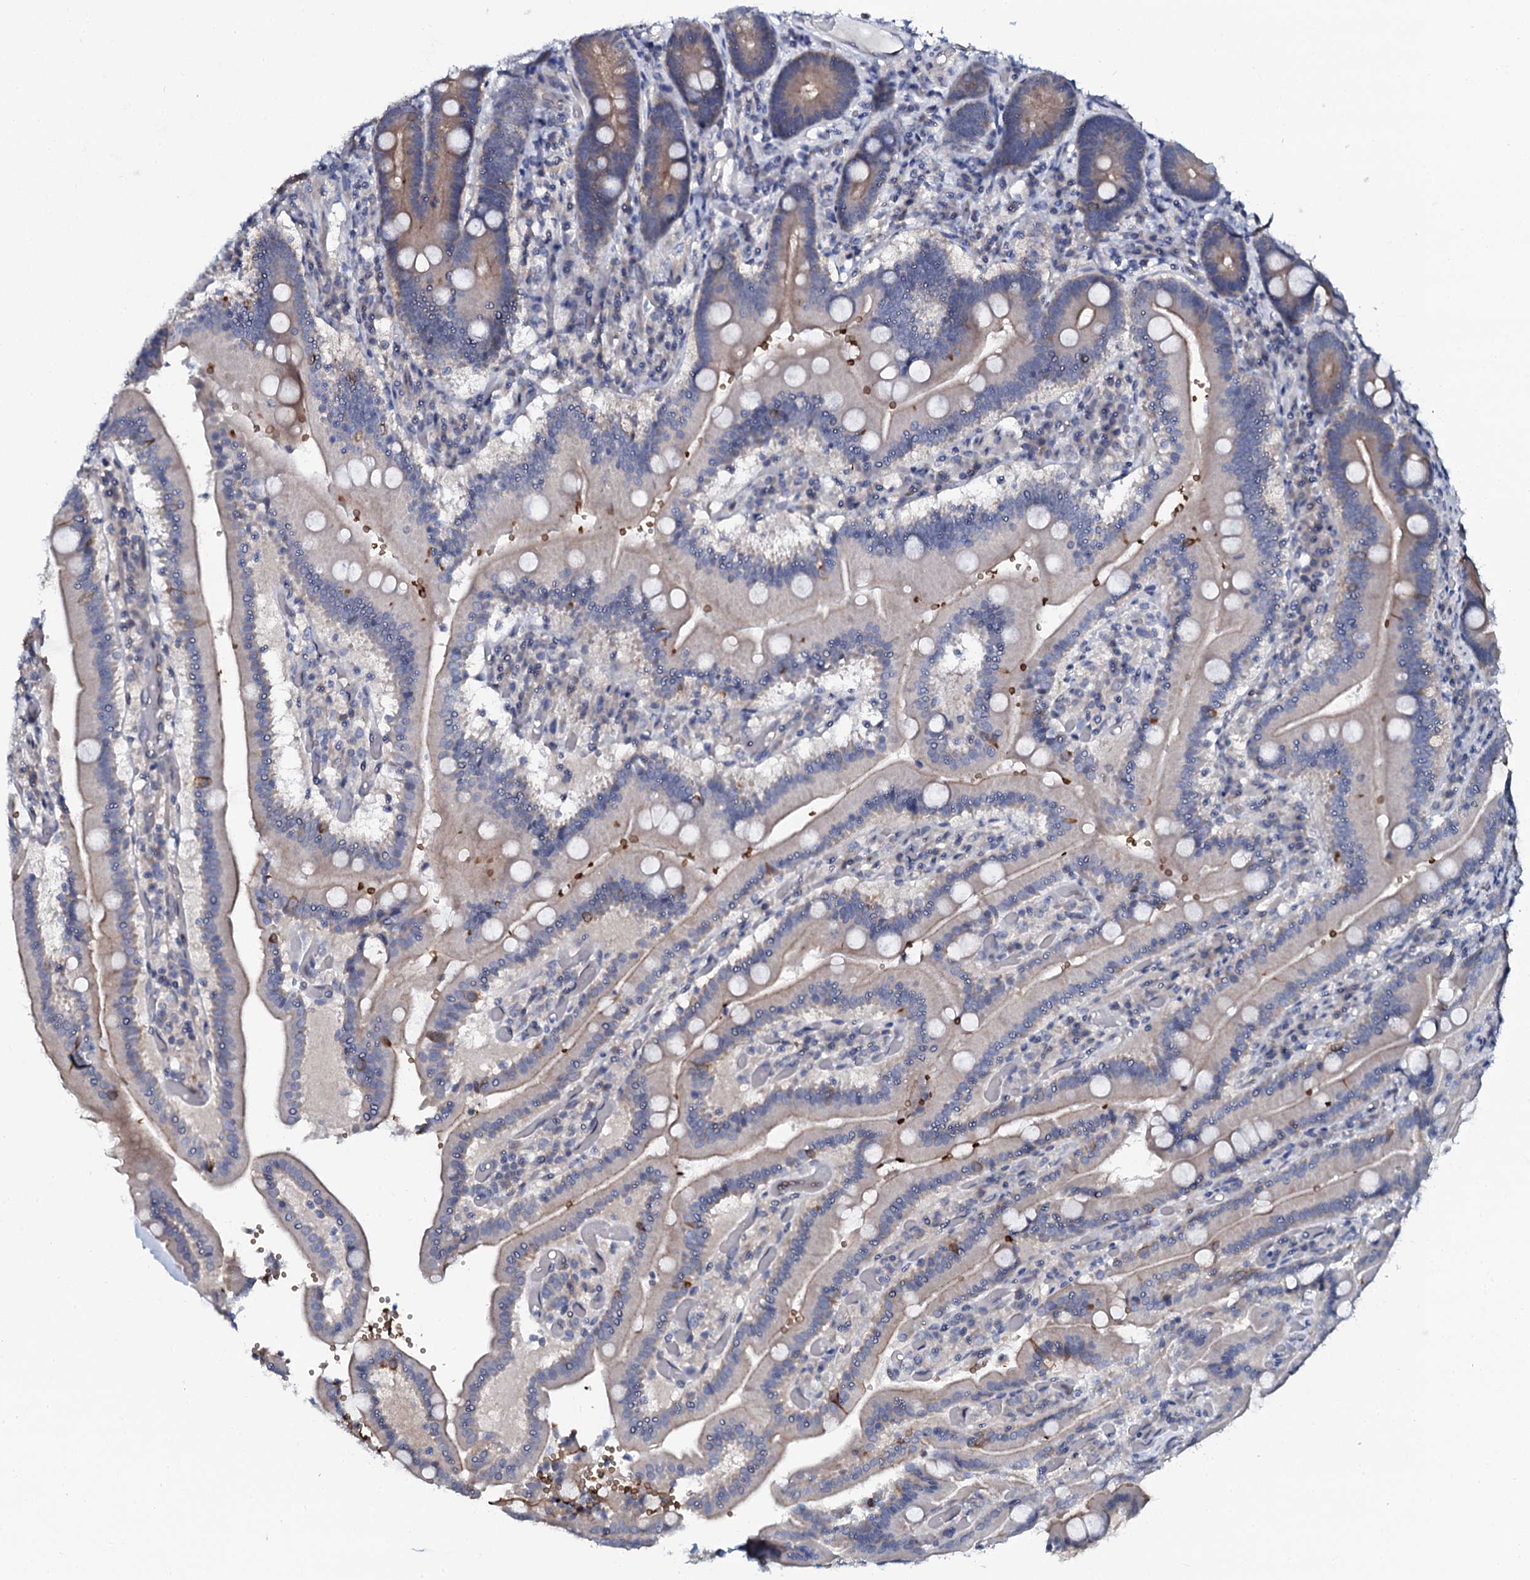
{"staining": {"intensity": "moderate", "quantity": "25%-75%", "location": "cytoplasmic/membranous"}, "tissue": "duodenum", "cell_type": "Glandular cells", "image_type": "normal", "snomed": [{"axis": "morphology", "description": "Normal tissue, NOS"}, {"axis": "topography", "description": "Duodenum"}], "caption": "This micrograph shows IHC staining of unremarkable duodenum, with medium moderate cytoplasmic/membranous expression in approximately 25%-75% of glandular cells.", "gene": "C10orf88", "patient": {"sex": "female", "age": 62}}